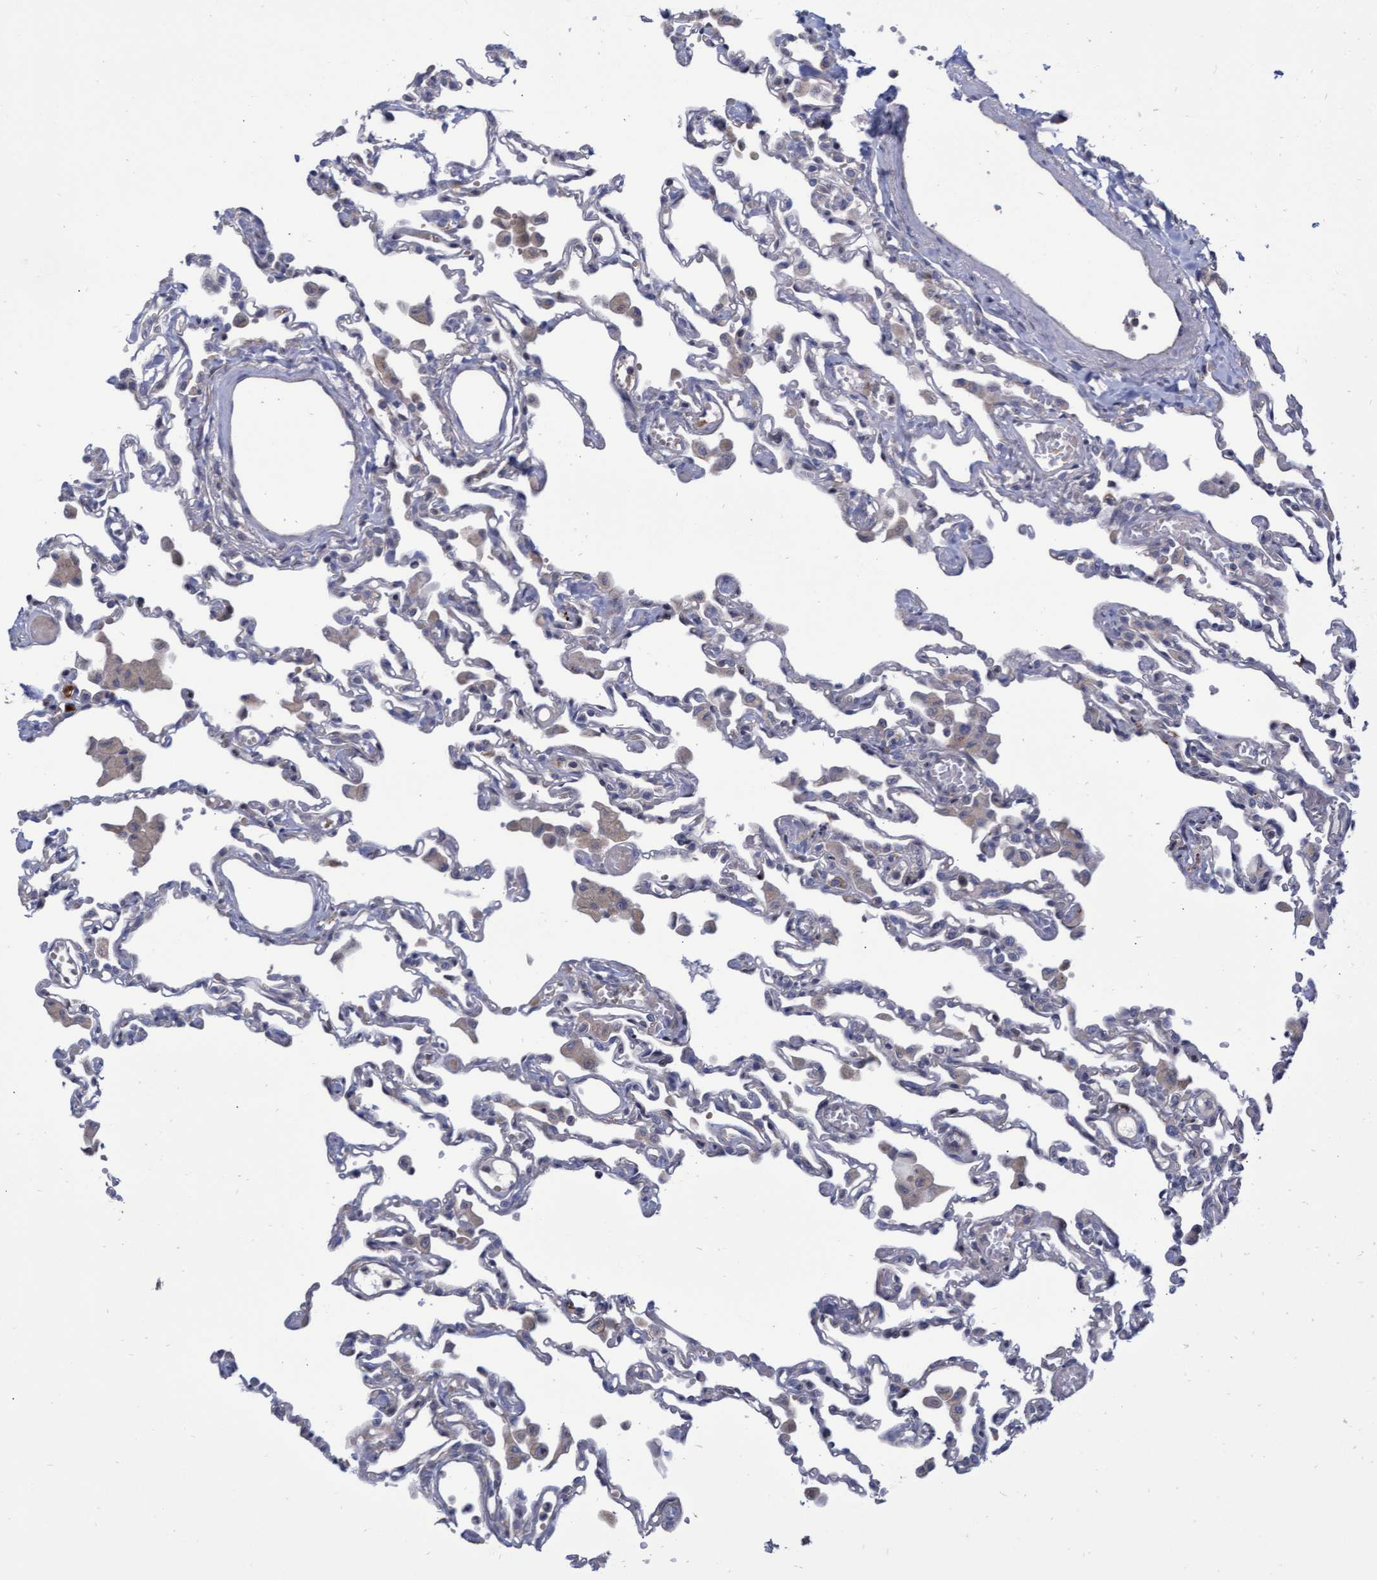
{"staining": {"intensity": "negative", "quantity": "none", "location": "none"}, "tissue": "lung", "cell_type": "Alveolar cells", "image_type": "normal", "snomed": [{"axis": "morphology", "description": "Normal tissue, NOS"}, {"axis": "topography", "description": "Bronchus"}, {"axis": "topography", "description": "Lung"}], "caption": "An IHC micrograph of benign lung is shown. There is no staining in alveolar cells of lung.", "gene": "ABCF2", "patient": {"sex": "female", "age": 49}}